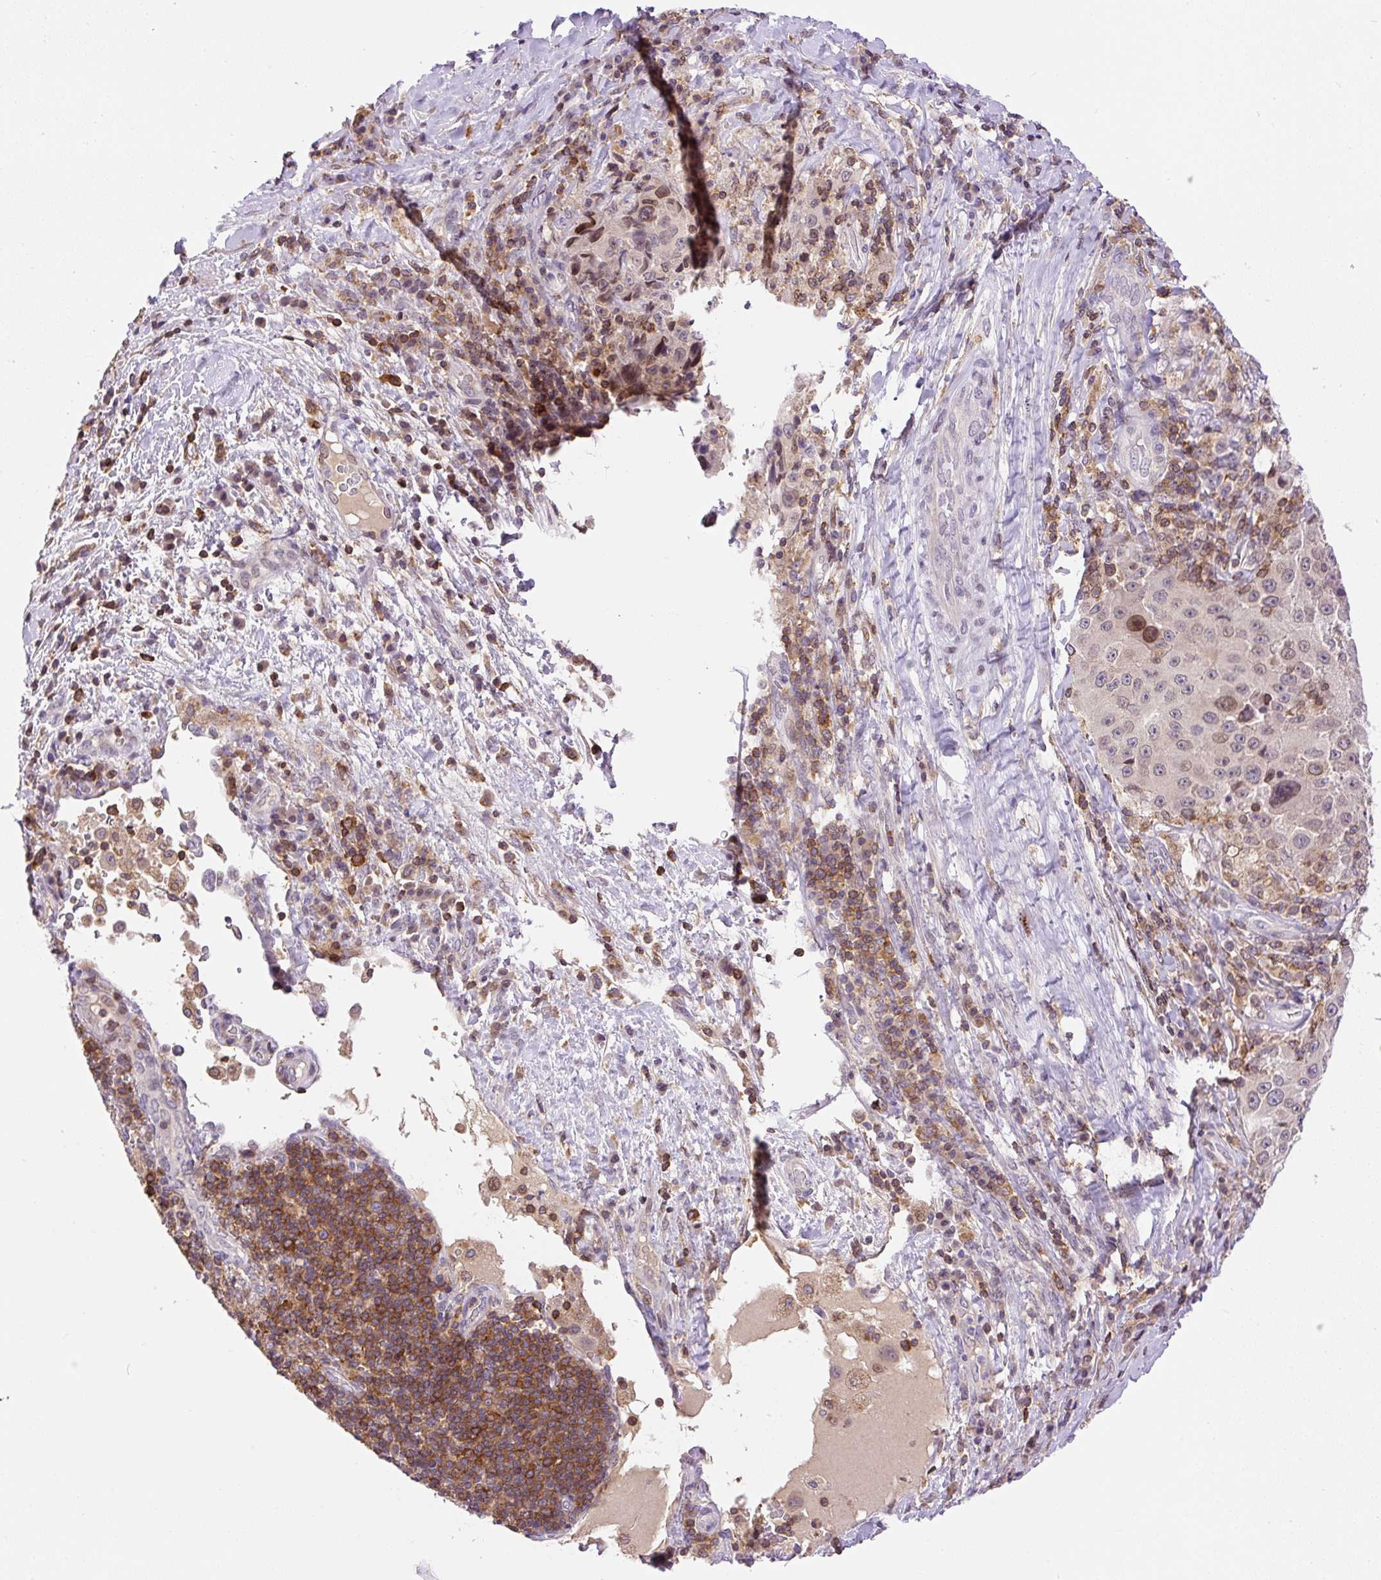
{"staining": {"intensity": "weak", "quantity": ">75%", "location": "nuclear"}, "tissue": "melanoma", "cell_type": "Tumor cells", "image_type": "cancer", "snomed": [{"axis": "morphology", "description": "Malignant melanoma, Metastatic site"}, {"axis": "topography", "description": "Lymph node"}], "caption": "Melanoma stained with a brown dye shows weak nuclear positive positivity in about >75% of tumor cells.", "gene": "CARD11", "patient": {"sex": "male", "age": 62}}